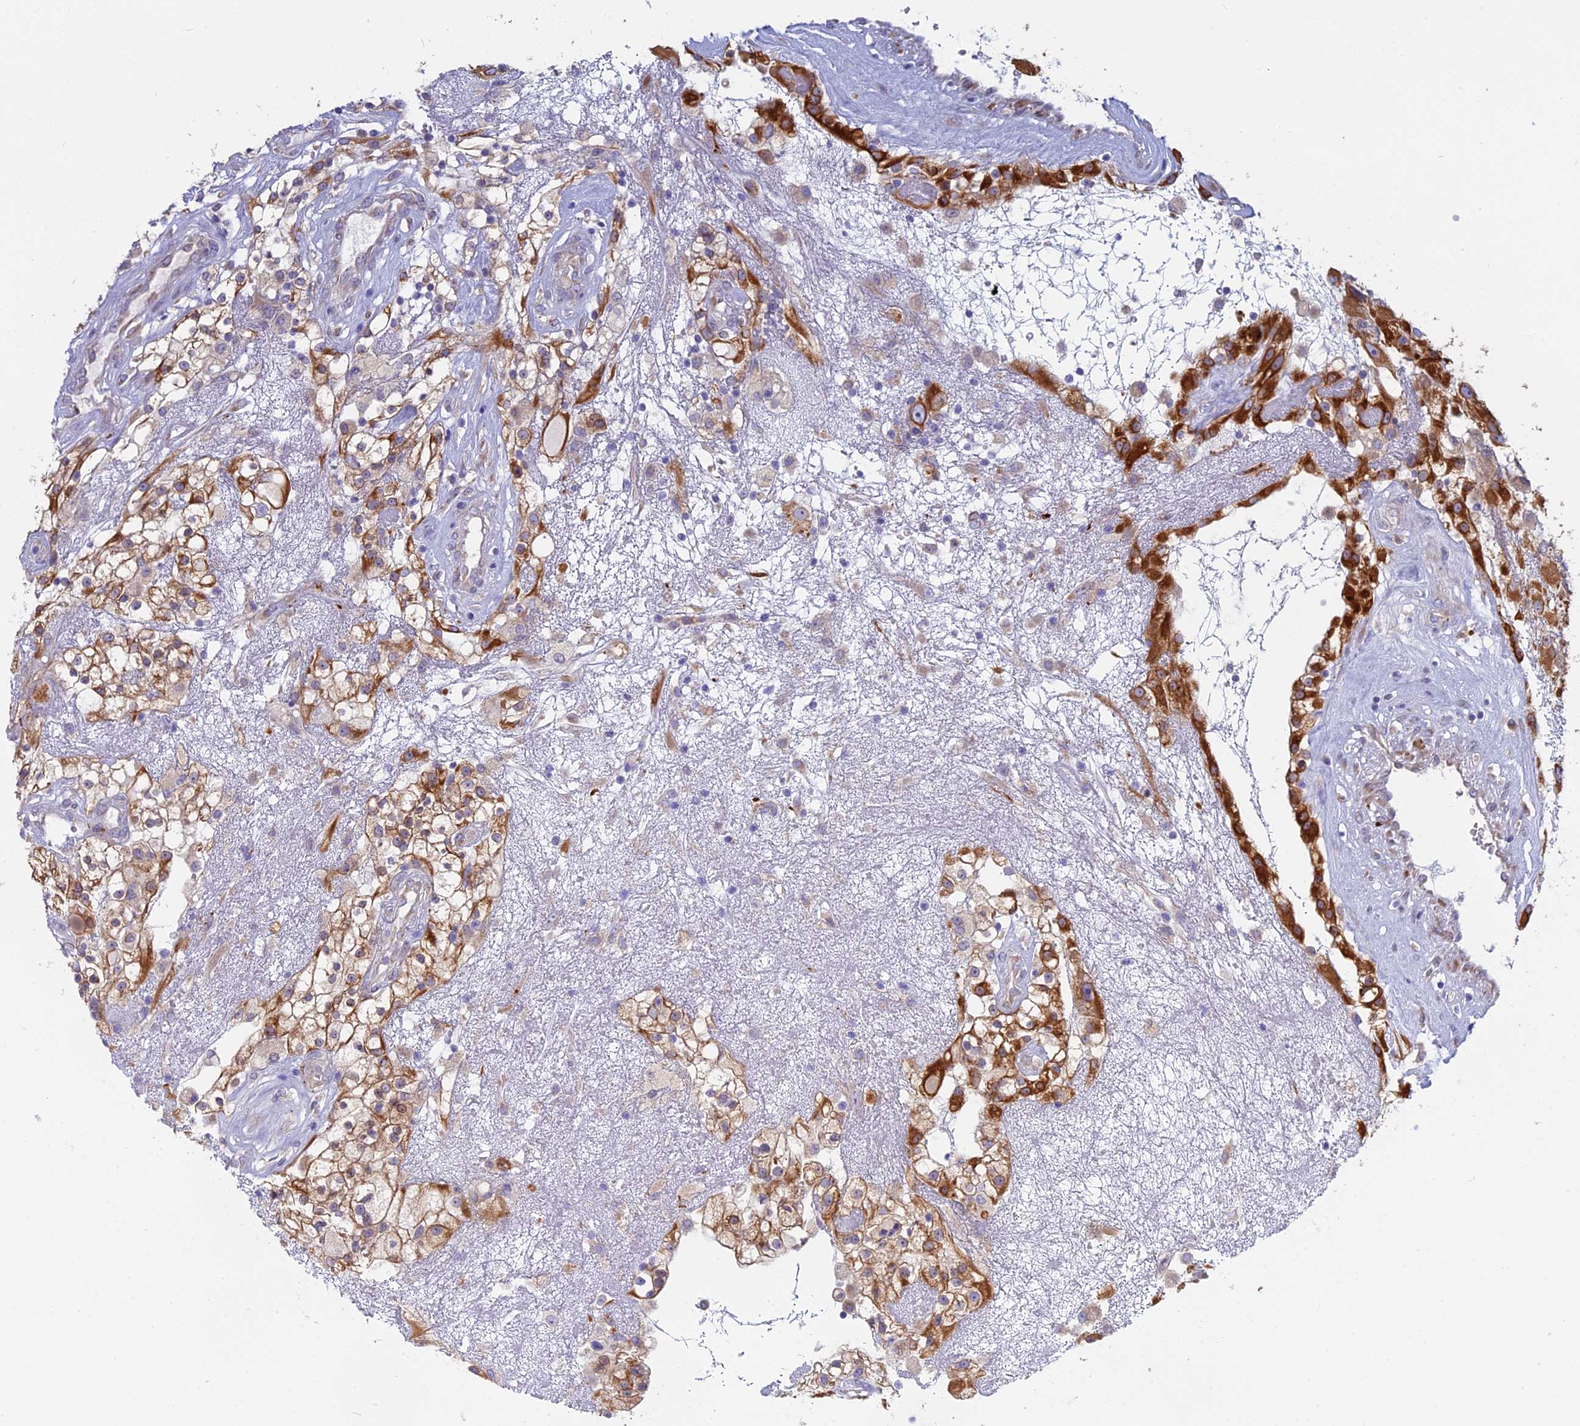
{"staining": {"intensity": "strong", "quantity": "25%-75%", "location": "cytoplasmic/membranous"}, "tissue": "renal cancer", "cell_type": "Tumor cells", "image_type": "cancer", "snomed": [{"axis": "morphology", "description": "Adenocarcinoma, NOS"}, {"axis": "topography", "description": "Kidney"}], "caption": "A brown stain labels strong cytoplasmic/membranous staining of a protein in renal cancer tumor cells.", "gene": "TLCD1", "patient": {"sex": "female", "age": 52}}